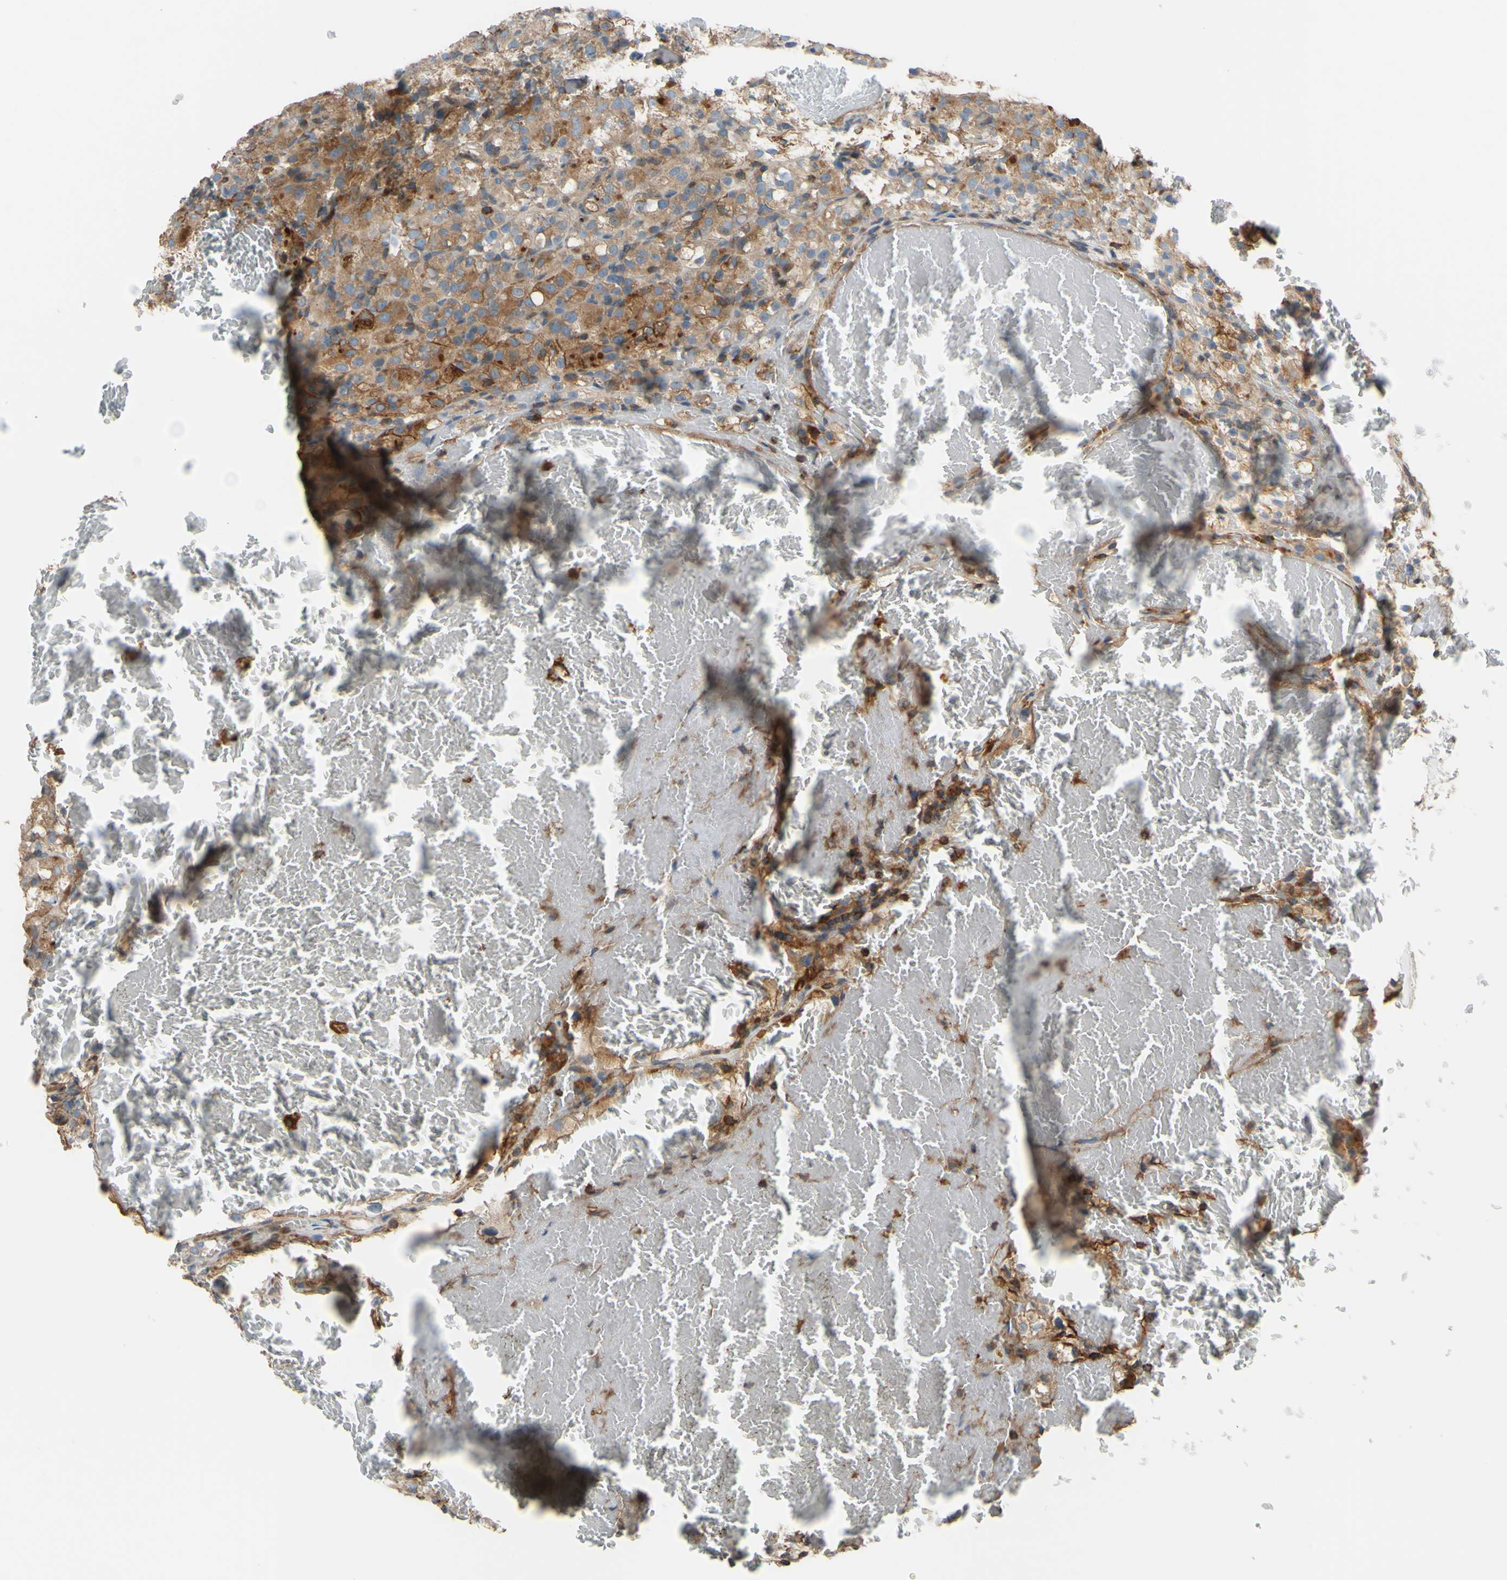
{"staining": {"intensity": "moderate", "quantity": "25%-75%", "location": "cytoplasmic/membranous"}, "tissue": "renal cancer", "cell_type": "Tumor cells", "image_type": "cancer", "snomed": [{"axis": "morphology", "description": "Adenocarcinoma, NOS"}, {"axis": "topography", "description": "Kidney"}], "caption": "Protein staining demonstrates moderate cytoplasmic/membranous staining in approximately 25%-75% of tumor cells in renal cancer (adenocarcinoma). The staining was performed using DAB (3,3'-diaminobenzidine) to visualize the protein expression in brown, while the nuclei were stained in blue with hematoxylin (Magnification: 20x).", "gene": "POR", "patient": {"sex": "male", "age": 61}}